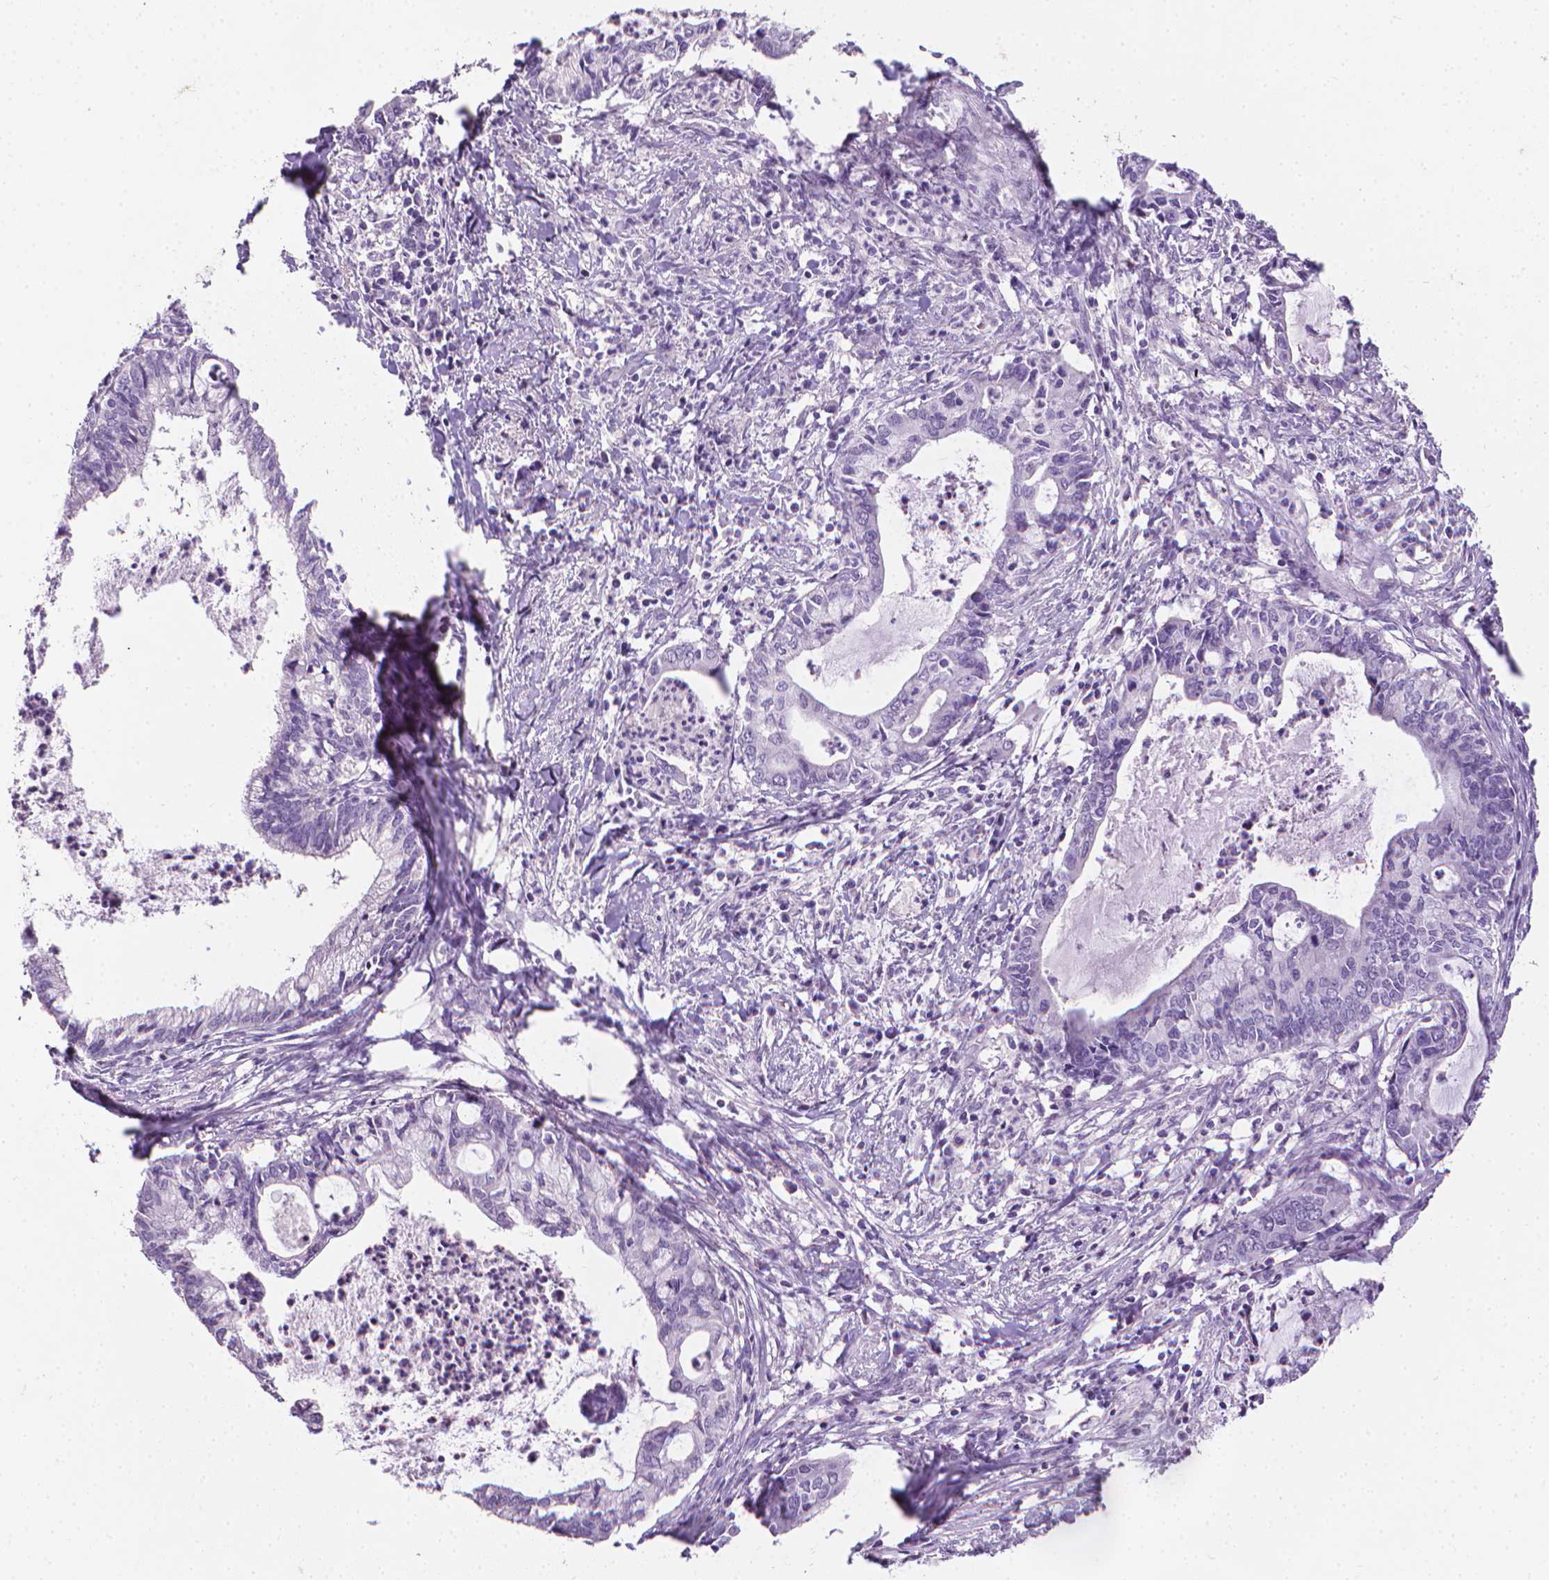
{"staining": {"intensity": "negative", "quantity": "none", "location": "none"}, "tissue": "cervical cancer", "cell_type": "Tumor cells", "image_type": "cancer", "snomed": [{"axis": "morphology", "description": "Adenocarcinoma, NOS"}, {"axis": "topography", "description": "Cervix"}], "caption": "Immunohistochemical staining of human cervical cancer displays no significant expression in tumor cells.", "gene": "XPNPEP2", "patient": {"sex": "female", "age": 42}}